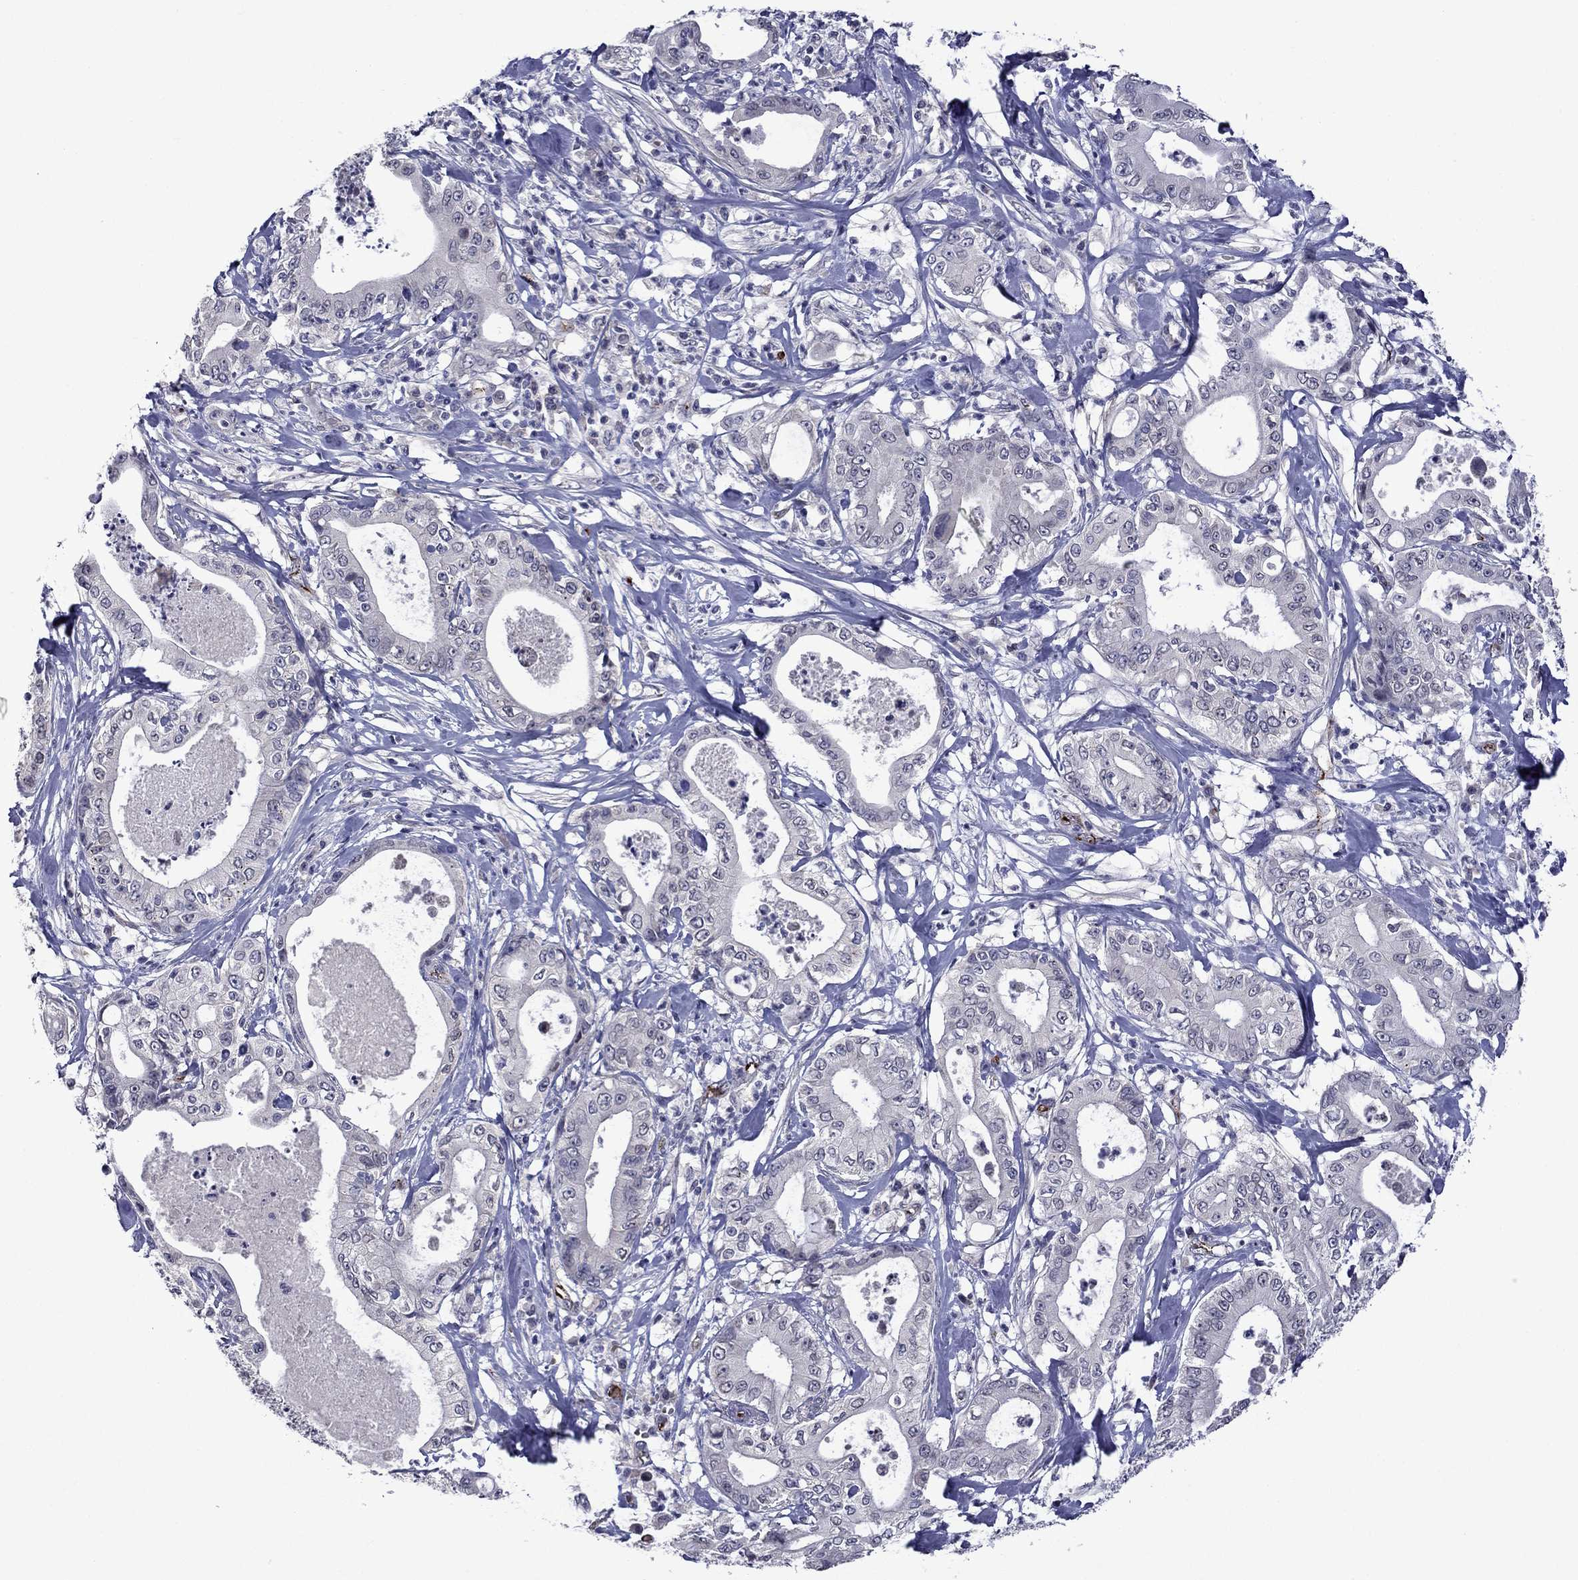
{"staining": {"intensity": "negative", "quantity": "none", "location": "none"}, "tissue": "pancreatic cancer", "cell_type": "Tumor cells", "image_type": "cancer", "snomed": [{"axis": "morphology", "description": "Adenocarcinoma, NOS"}, {"axis": "topography", "description": "Pancreas"}], "caption": "Adenocarcinoma (pancreatic) stained for a protein using IHC reveals no staining tumor cells.", "gene": "SLITRK1", "patient": {"sex": "male", "age": 71}}